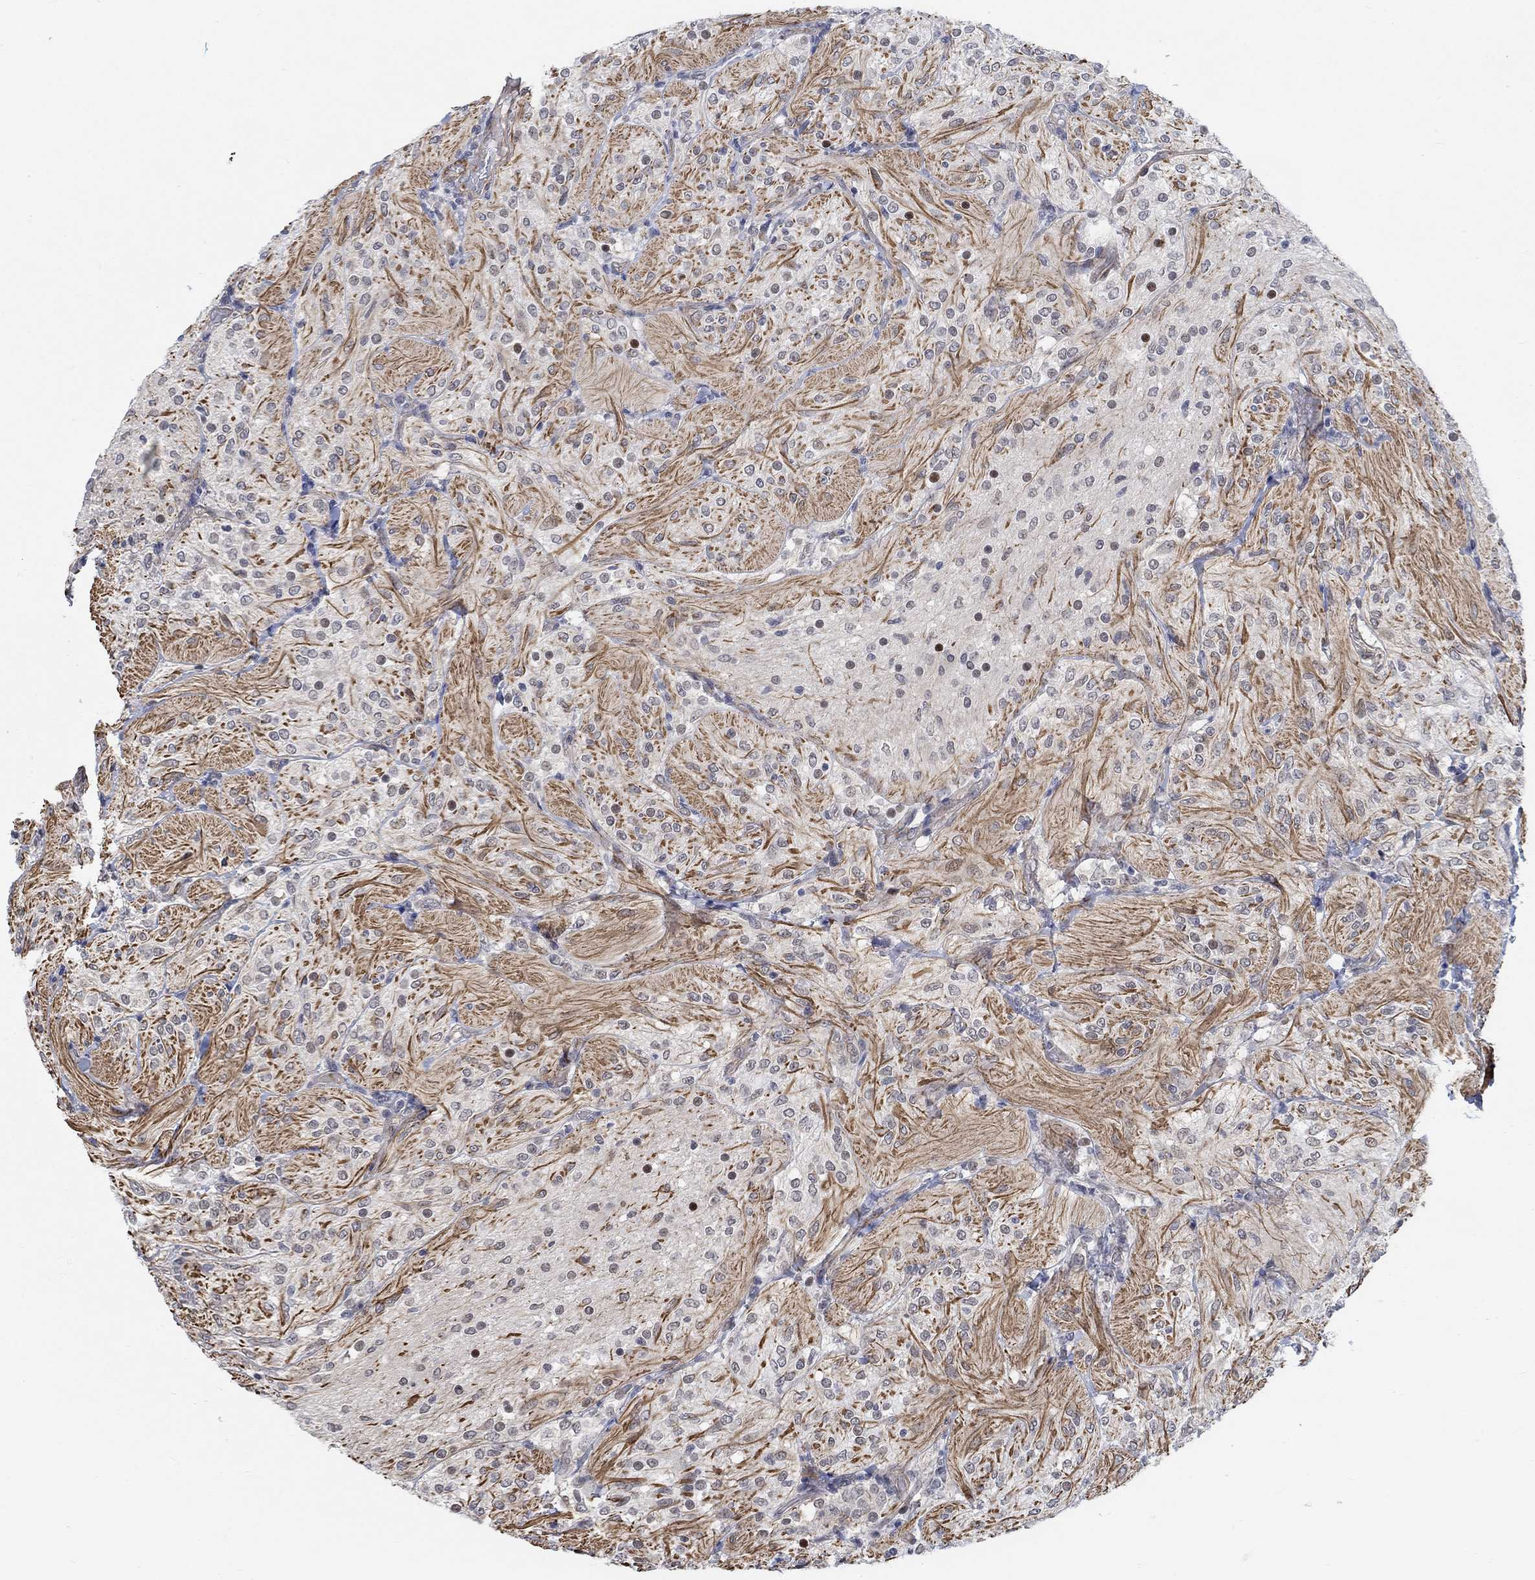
{"staining": {"intensity": "negative", "quantity": "none", "location": "none"}, "tissue": "glioma", "cell_type": "Tumor cells", "image_type": "cancer", "snomed": [{"axis": "morphology", "description": "Glioma, malignant, Low grade"}, {"axis": "topography", "description": "Brain"}], "caption": "Immunohistochemistry (IHC) histopathology image of neoplastic tissue: human low-grade glioma (malignant) stained with DAB displays no significant protein positivity in tumor cells.", "gene": "KCNH8", "patient": {"sex": "male", "age": 3}}